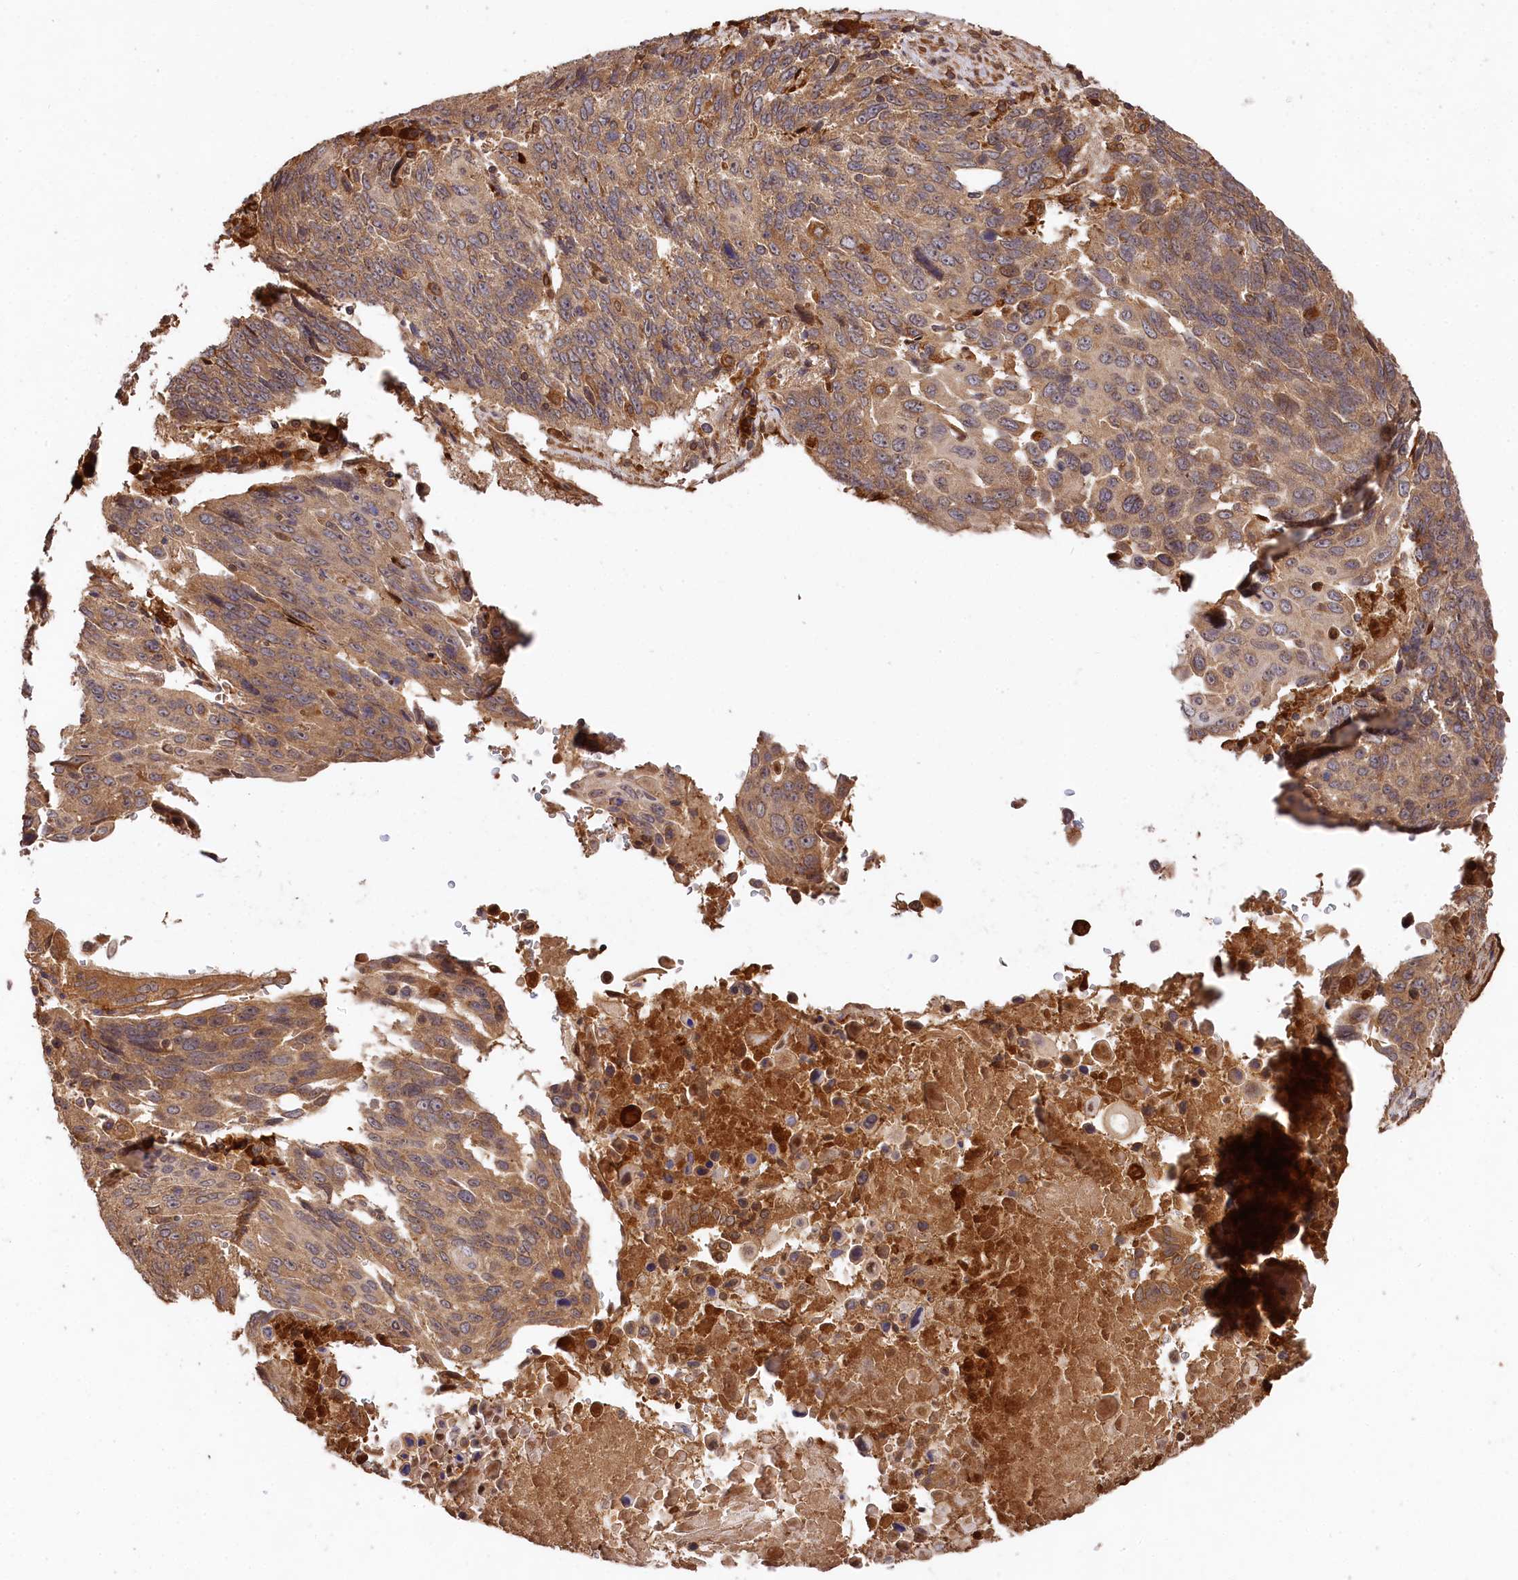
{"staining": {"intensity": "moderate", "quantity": ">75%", "location": "cytoplasmic/membranous"}, "tissue": "lung cancer", "cell_type": "Tumor cells", "image_type": "cancer", "snomed": [{"axis": "morphology", "description": "Squamous cell carcinoma, NOS"}, {"axis": "topography", "description": "Lung"}], "caption": "This image reveals IHC staining of human lung cancer (squamous cell carcinoma), with medium moderate cytoplasmic/membranous positivity in about >75% of tumor cells.", "gene": "MCF2L2", "patient": {"sex": "male", "age": 66}}